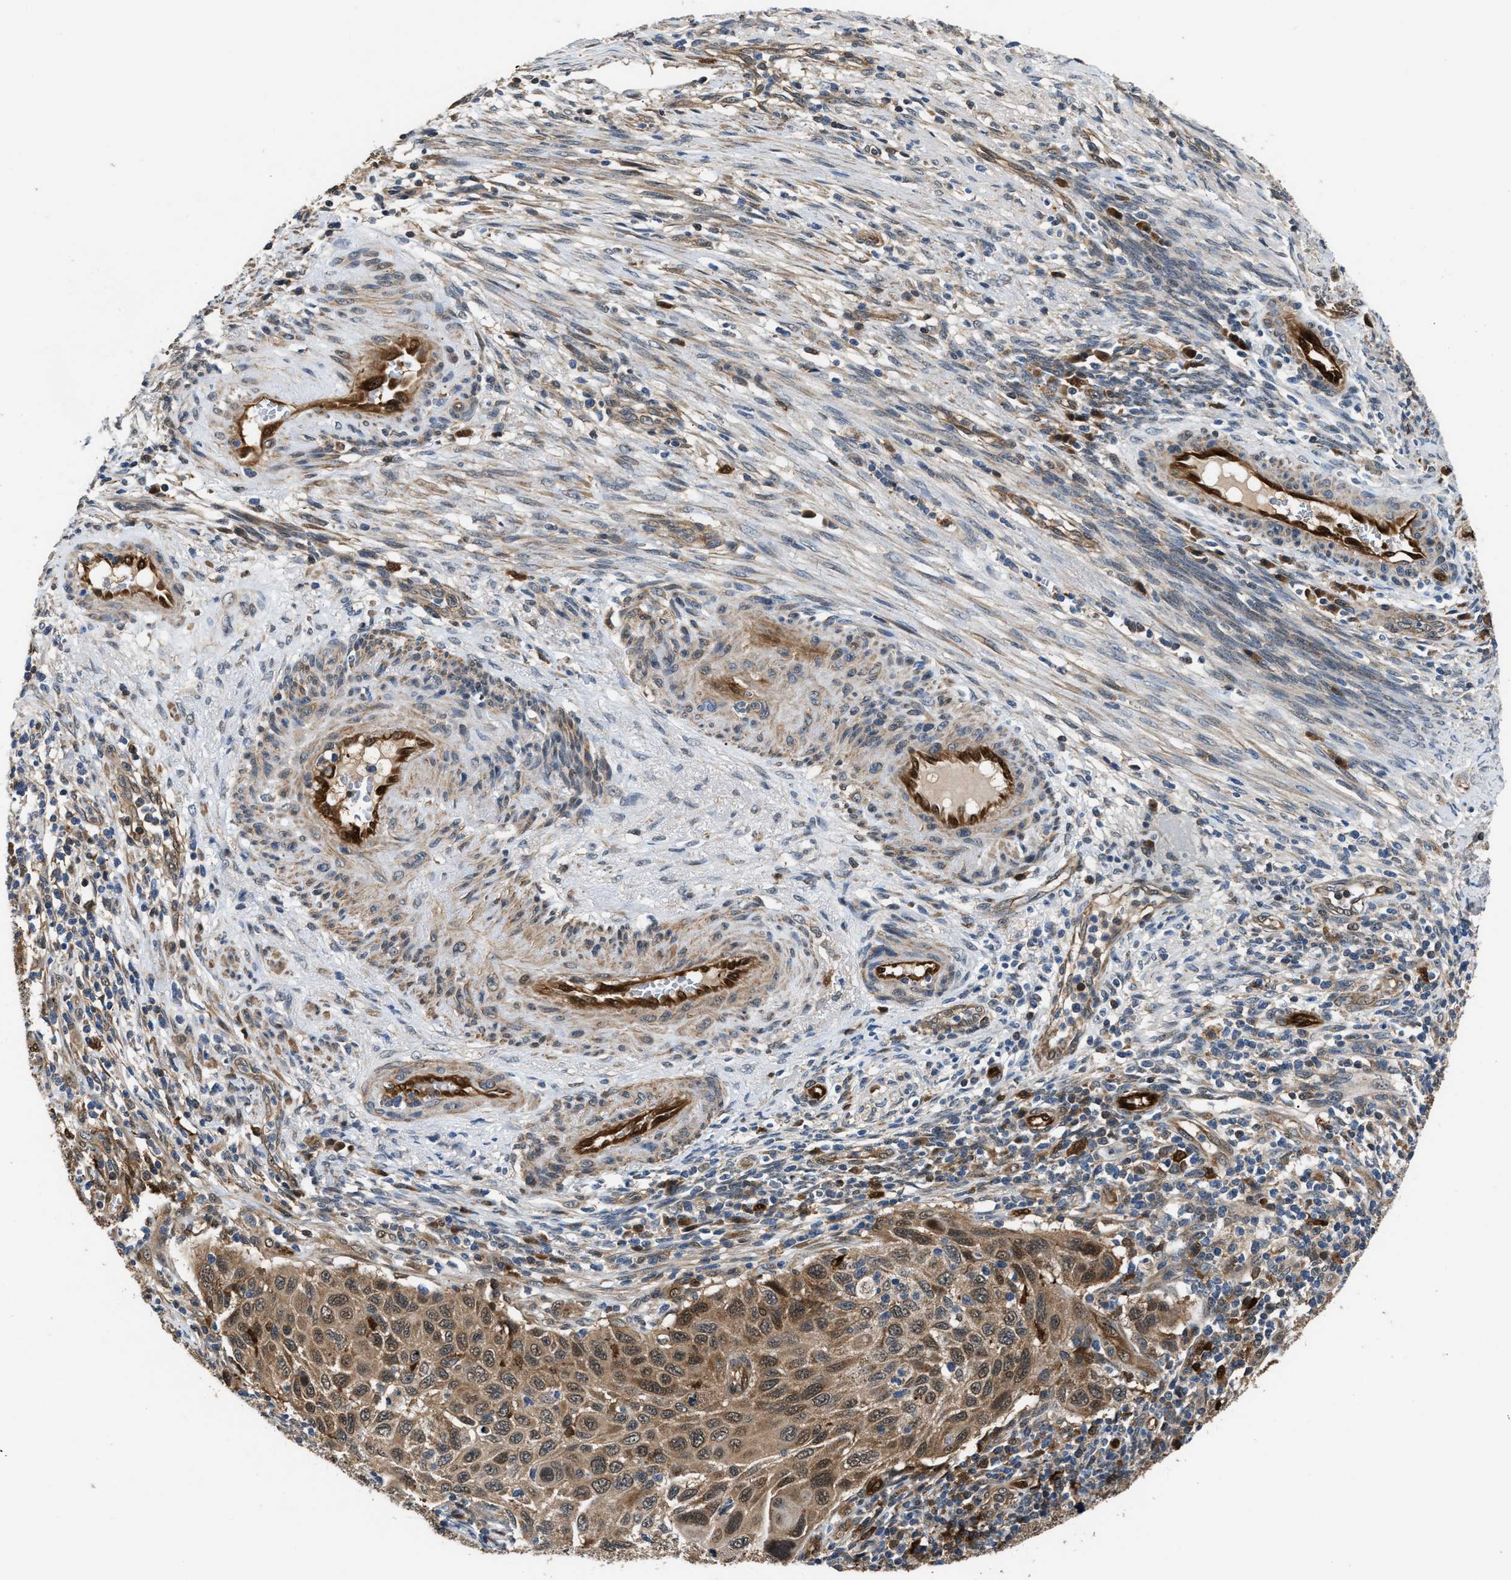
{"staining": {"intensity": "moderate", "quantity": ">75%", "location": "cytoplasmic/membranous,nuclear"}, "tissue": "cervical cancer", "cell_type": "Tumor cells", "image_type": "cancer", "snomed": [{"axis": "morphology", "description": "Squamous cell carcinoma, NOS"}, {"axis": "topography", "description": "Cervix"}], "caption": "IHC of human squamous cell carcinoma (cervical) demonstrates medium levels of moderate cytoplasmic/membranous and nuclear expression in approximately >75% of tumor cells. (DAB IHC, brown staining for protein, blue staining for nuclei).", "gene": "PPA1", "patient": {"sex": "female", "age": 70}}